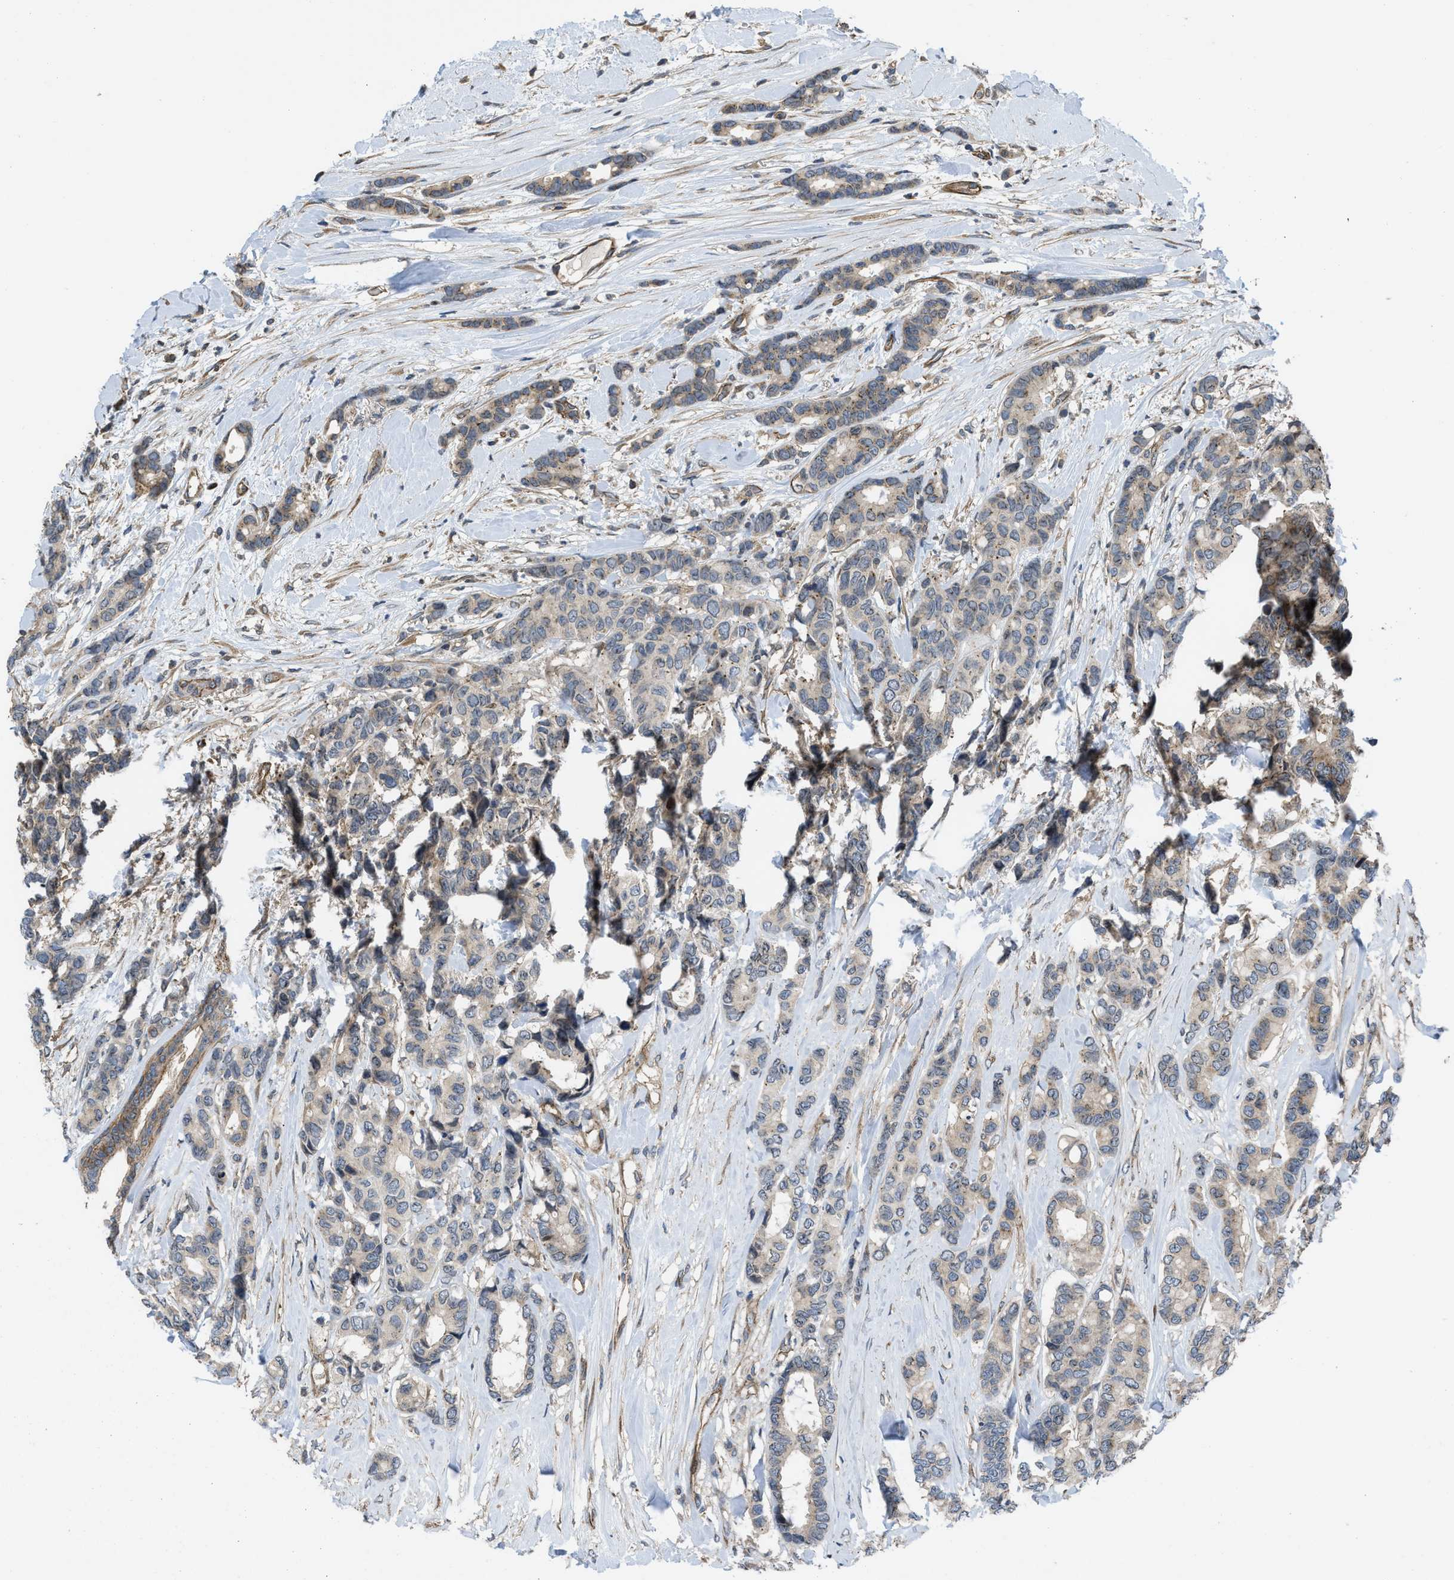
{"staining": {"intensity": "weak", "quantity": "<25%", "location": "cytoplasmic/membranous"}, "tissue": "breast cancer", "cell_type": "Tumor cells", "image_type": "cancer", "snomed": [{"axis": "morphology", "description": "Duct carcinoma"}, {"axis": "topography", "description": "Breast"}], "caption": "The immunohistochemistry (IHC) photomicrograph has no significant expression in tumor cells of breast invasive ductal carcinoma tissue. The staining was performed using DAB to visualize the protein expression in brown, while the nuclei were stained in blue with hematoxylin (Magnification: 20x).", "gene": "GPATCH2L", "patient": {"sex": "female", "age": 87}}